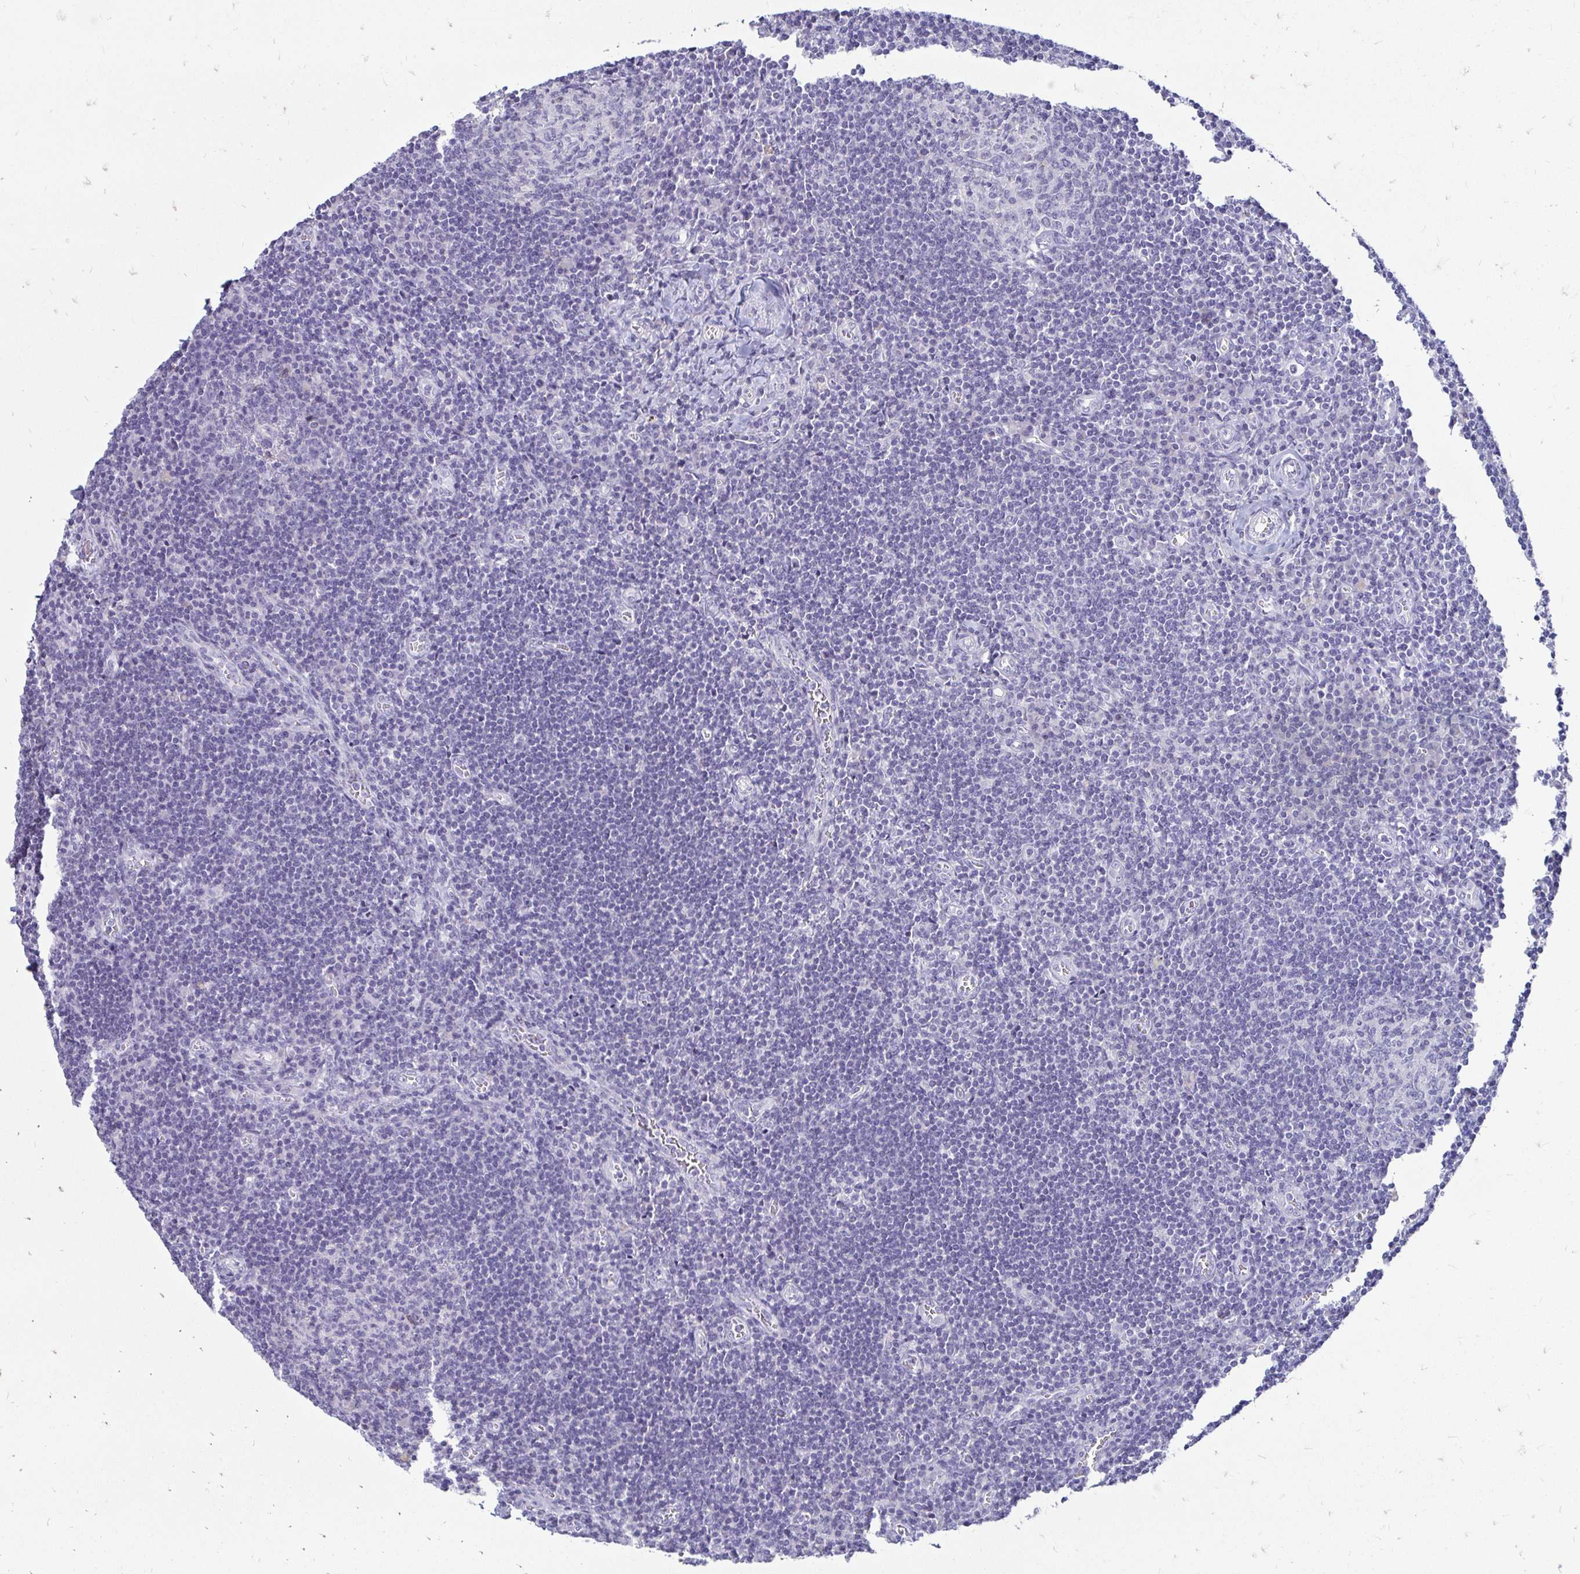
{"staining": {"intensity": "negative", "quantity": "none", "location": "none"}, "tissue": "lymph node", "cell_type": "Germinal center cells", "image_type": "normal", "snomed": [{"axis": "morphology", "description": "Normal tissue, NOS"}, {"axis": "topography", "description": "Lymph node"}], "caption": "The immunohistochemistry micrograph has no significant staining in germinal center cells of lymph node.", "gene": "PEG10", "patient": {"sex": "male", "age": 67}}